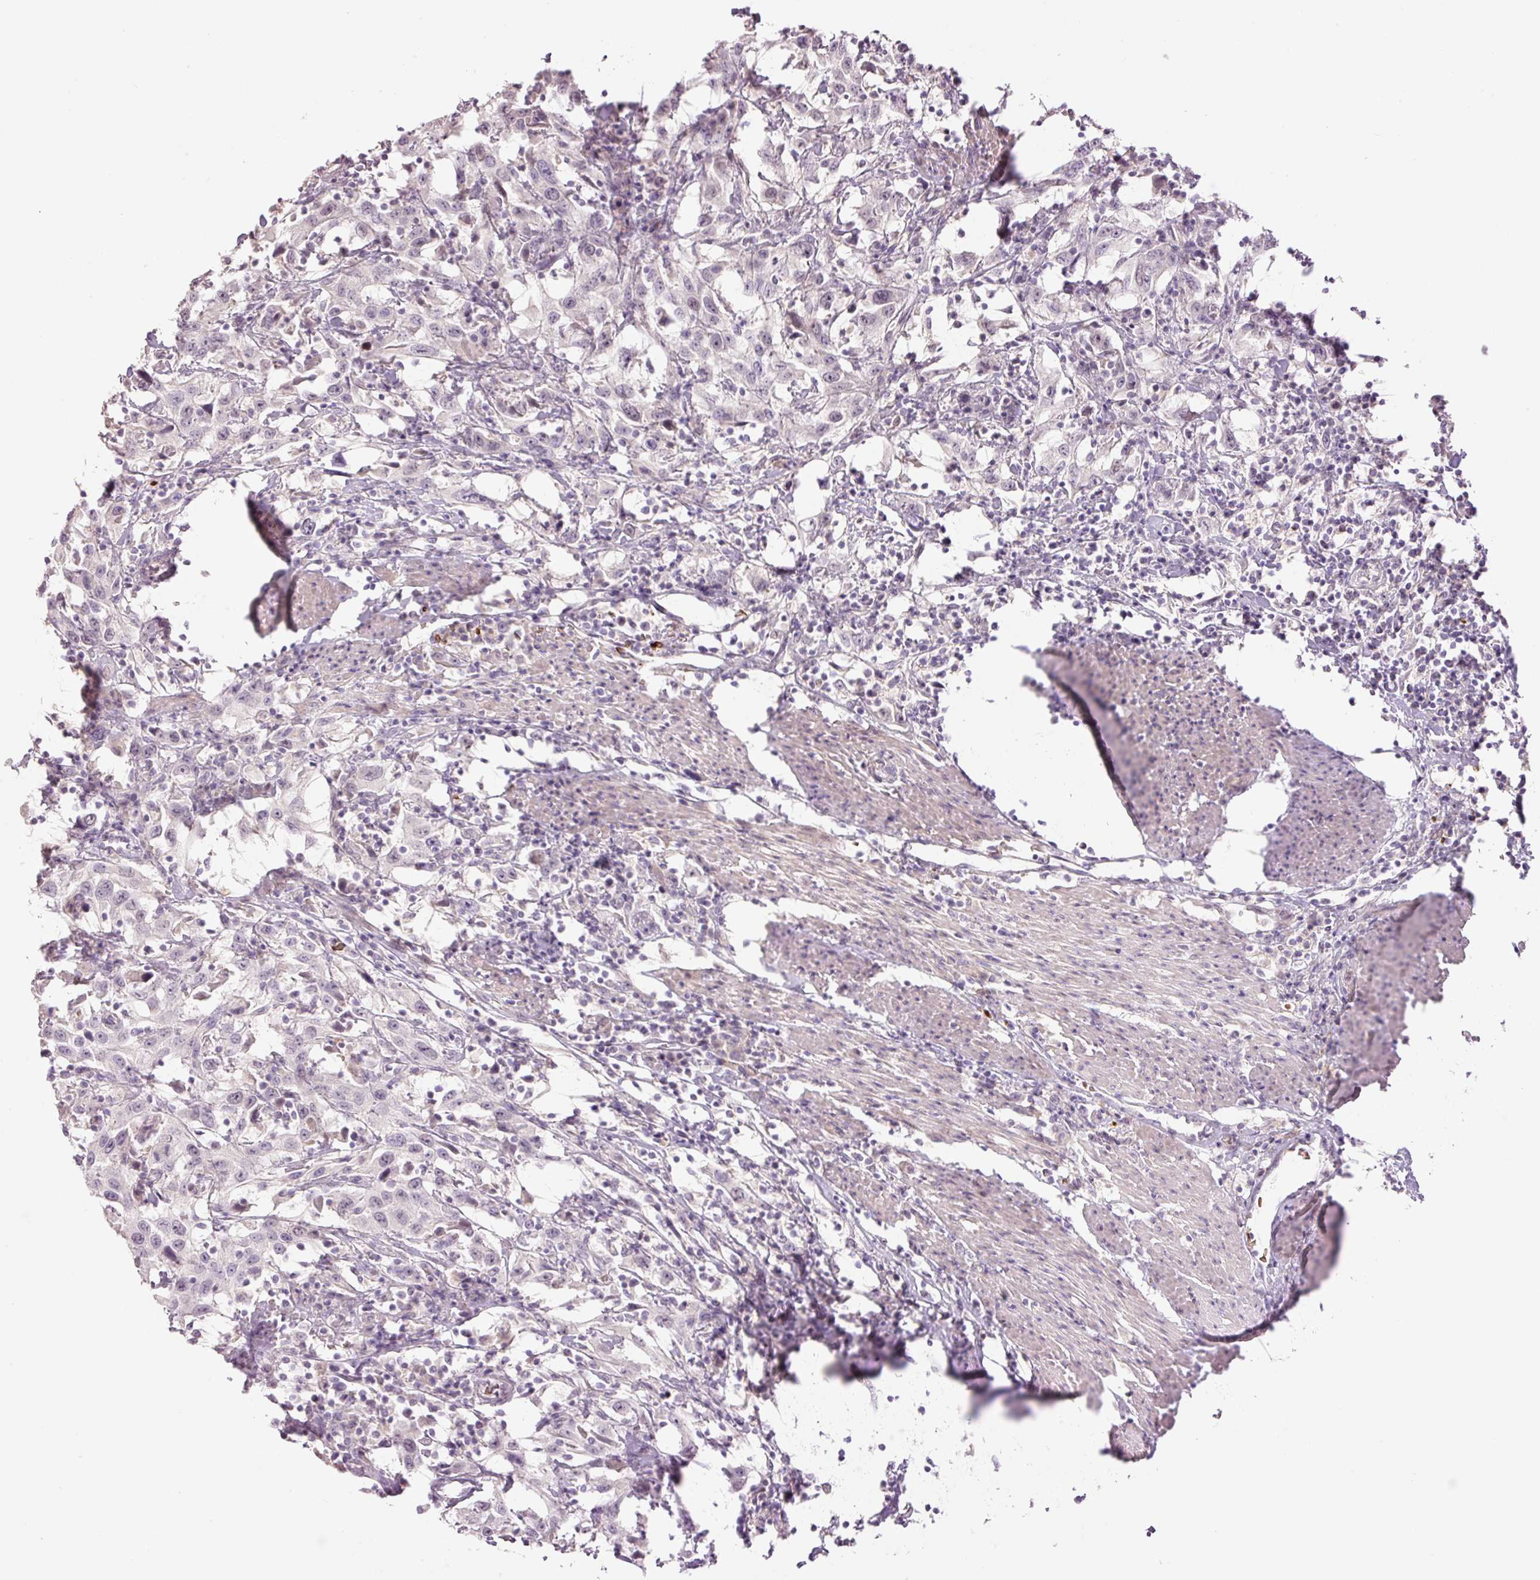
{"staining": {"intensity": "weak", "quantity": "<25%", "location": "nuclear"}, "tissue": "urothelial cancer", "cell_type": "Tumor cells", "image_type": "cancer", "snomed": [{"axis": "morphology", "description": "Urothelial carcinoma, High grade"}, {"axis": "topography", "description": "Urinary bladder"}], "caption": "IHC image of human urothelial cancer stained for a protein (brown), which displays no expression in tumor cells.", "gene": "LY6G6D", "patient": {"sex": "male", "age": 61}}